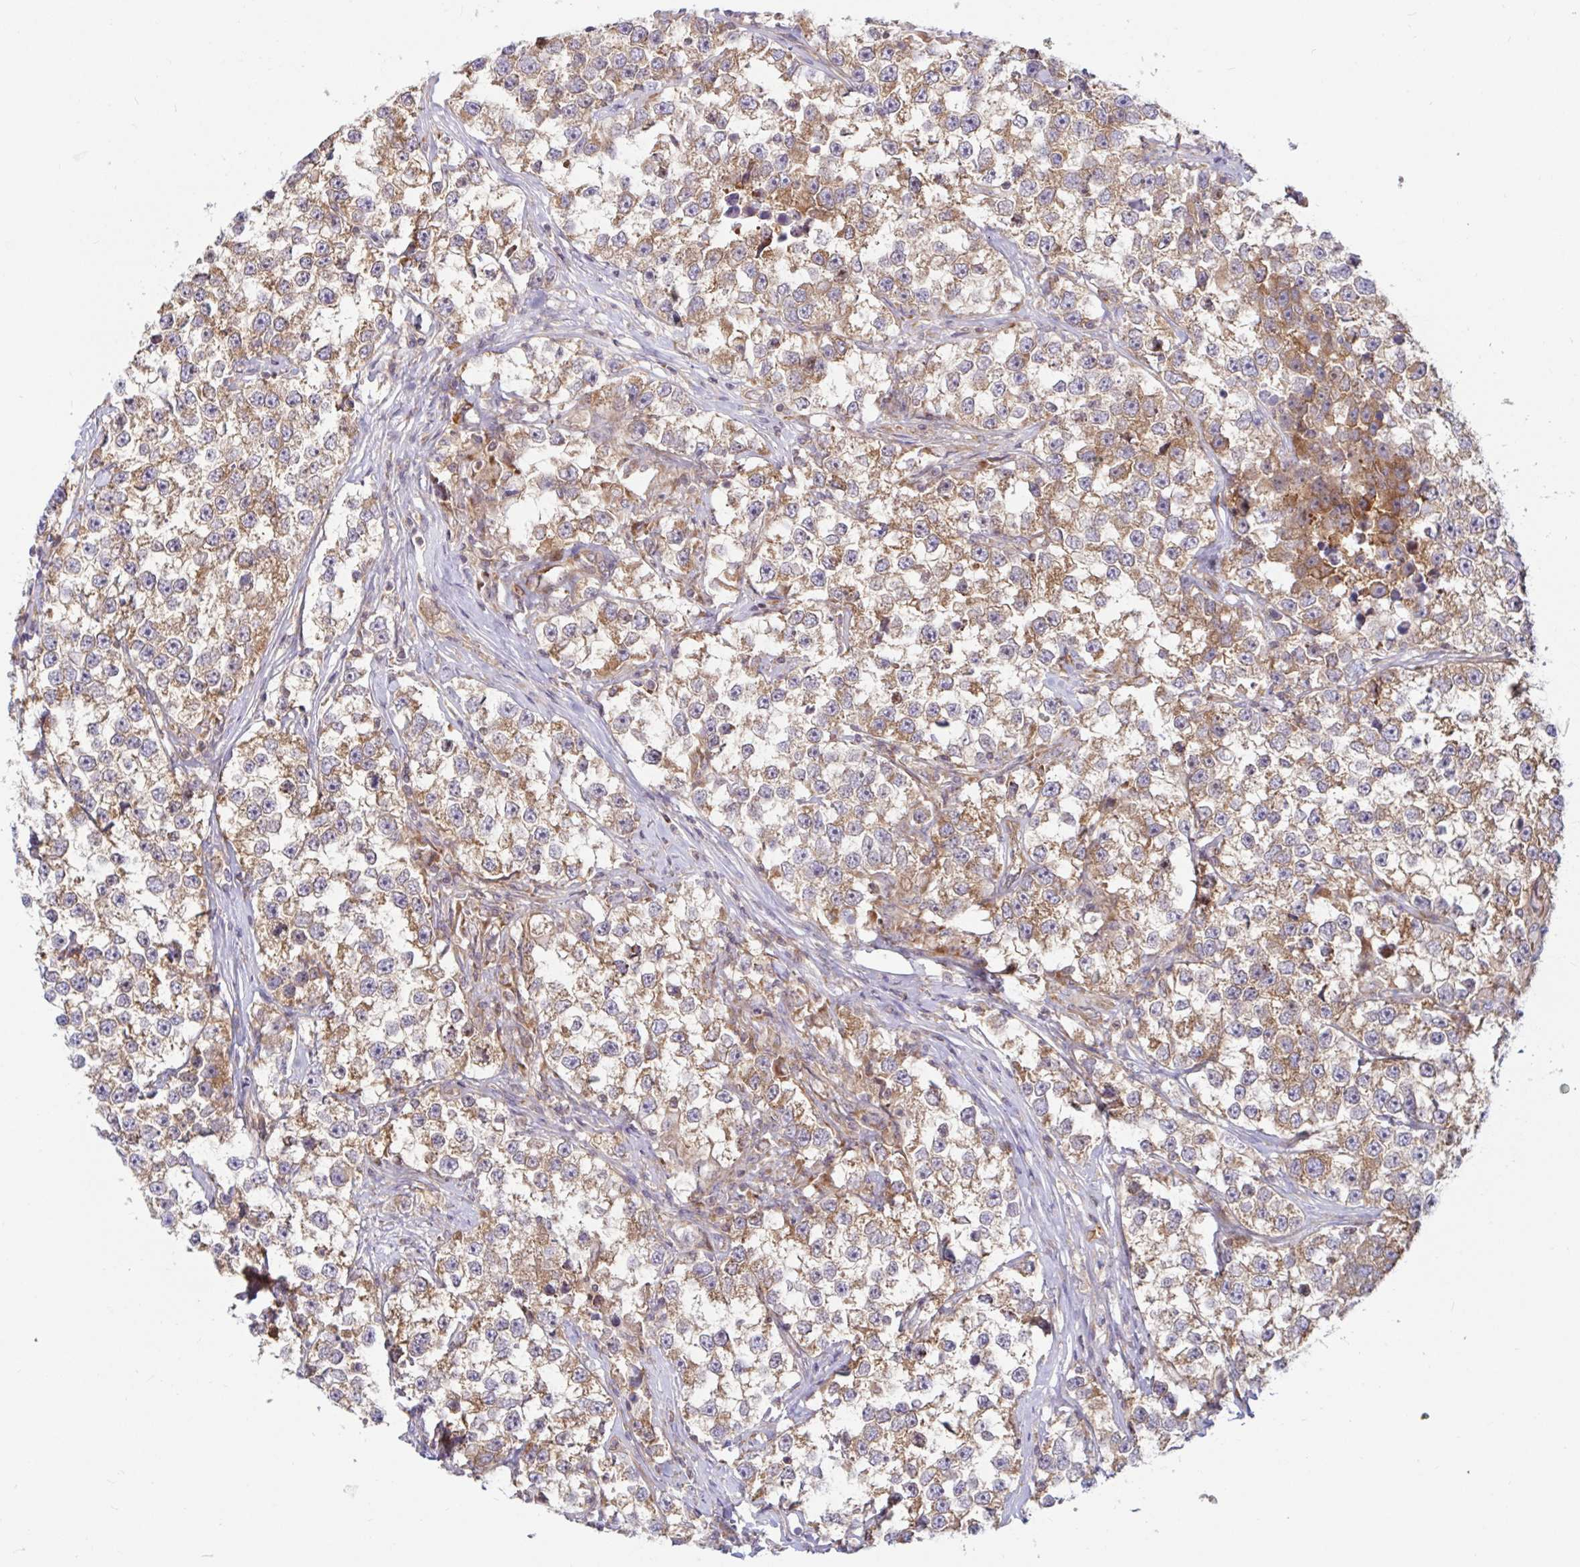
{"staining": {"intensity": "moderate", "quantity": ">75%", "location": "cytoplasmic/membranous"}, "tissue": "testis cancer", "cell_type": "Tumor cells", "image_type": "cancer", "snomed": [{"axis": "morphology", "description": "Seminoma, NOS"}, {"axis": "topography", "description": "Testis"}], "caption": "Testis cancer (seminoma) was stained to show a protein in brown. There is medium levels of moderate cytoplasmic/membranous positivity in about >75% of tumor cells.", "gene": "LARP1", "patient": {"sex": "male", "age": 46}}